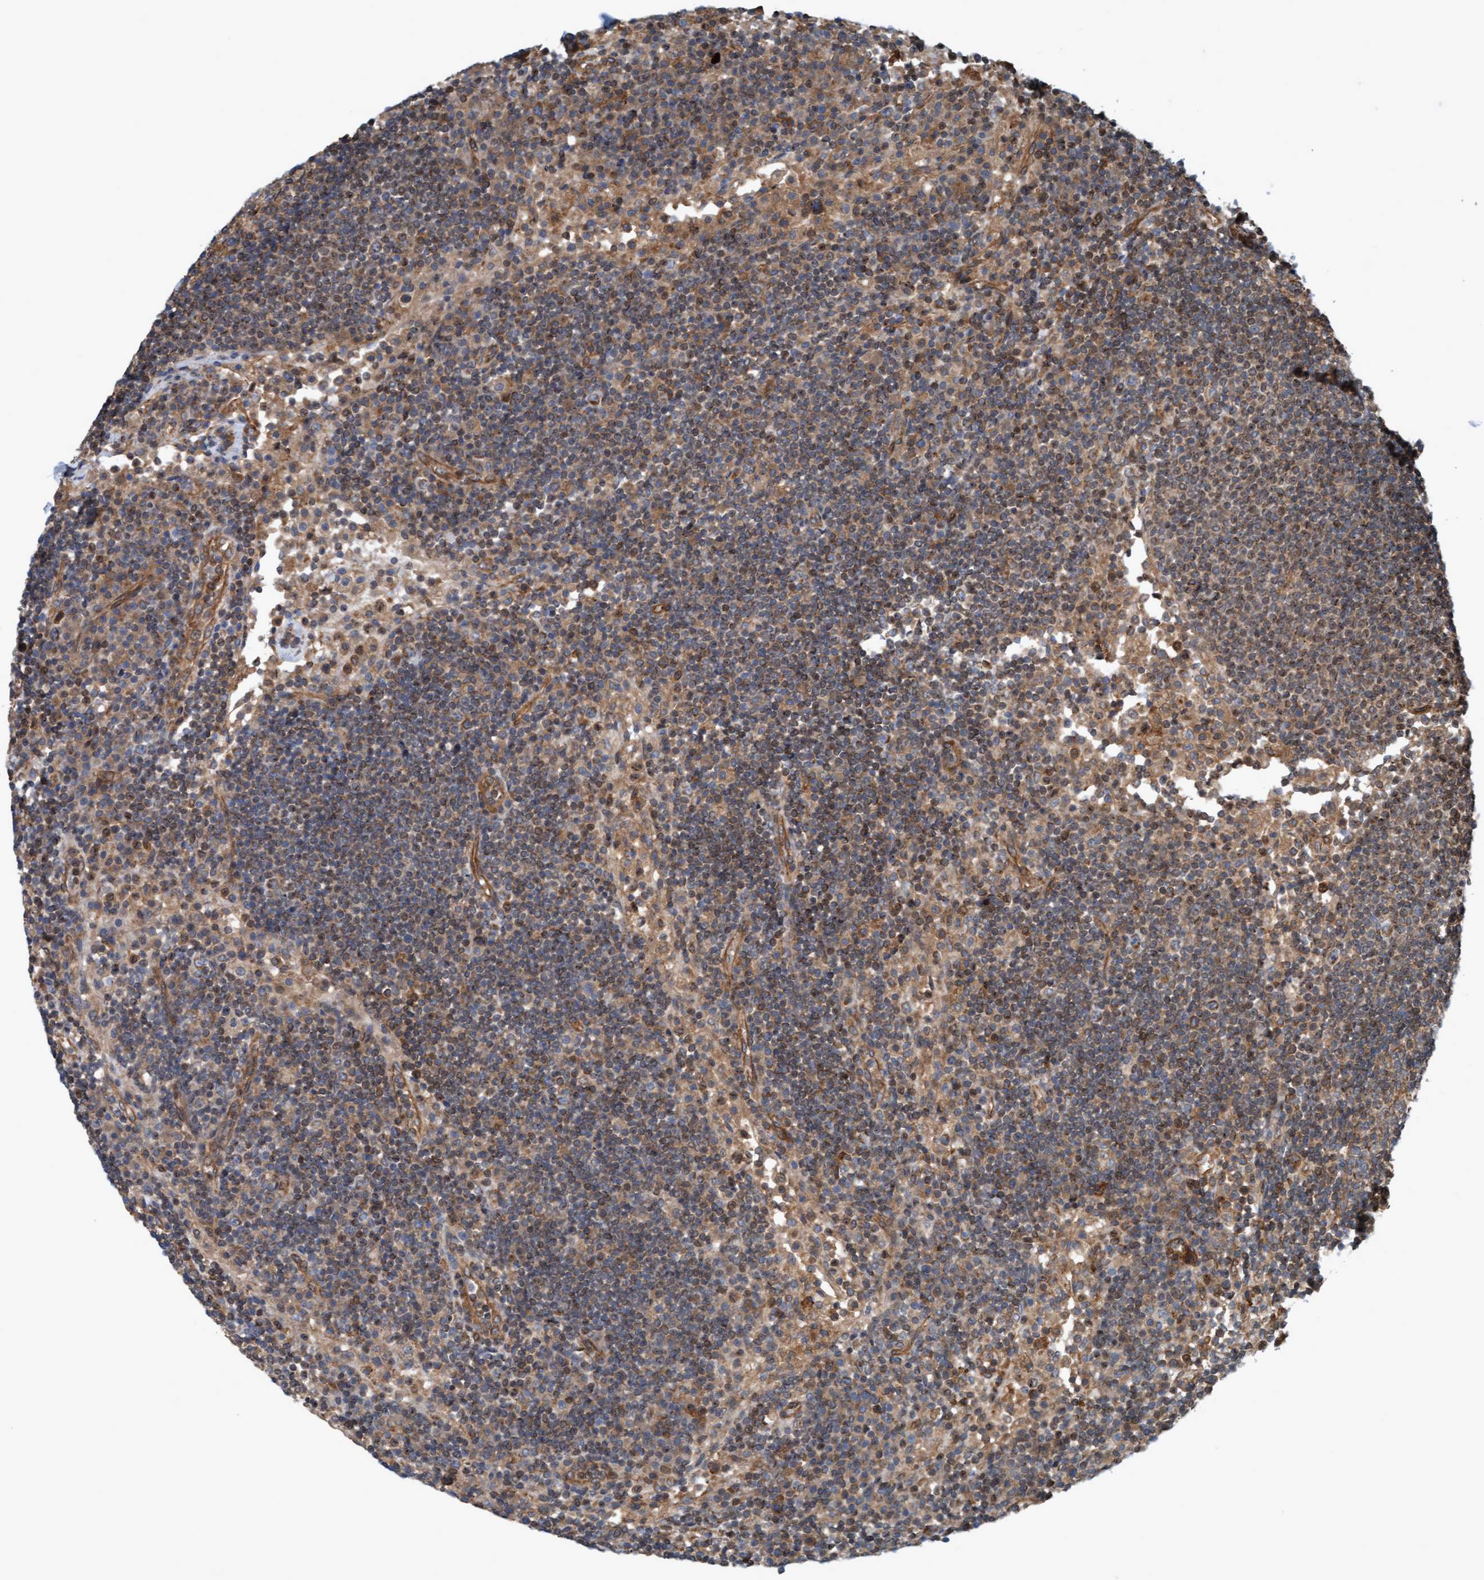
{"staining": {"intensity": "moderate", "quantity": ">75%", "location": "cytoplasmic/membranous"}, "tissue": "lymph node", "cell_type": "Germinal center cells", "image_type": "normal", "snomed": [{"axis": "morphology", "description": "Normal tissue, NOS"}, {"axis": "topography", "description": "Lymph node"}], "caption": "Protein staining of normal lymph node shows moderate cytoplasmic/membranous positivity in about >75% of germinal center cells. (Stains: DAB (3,3'-diaminobenzidine) in brown, nuclei in blue, Microscopy: brightfield microscopy at high magnification).", "gene": "ERAL1", "patient": {"sex": "female", "age": 53}}